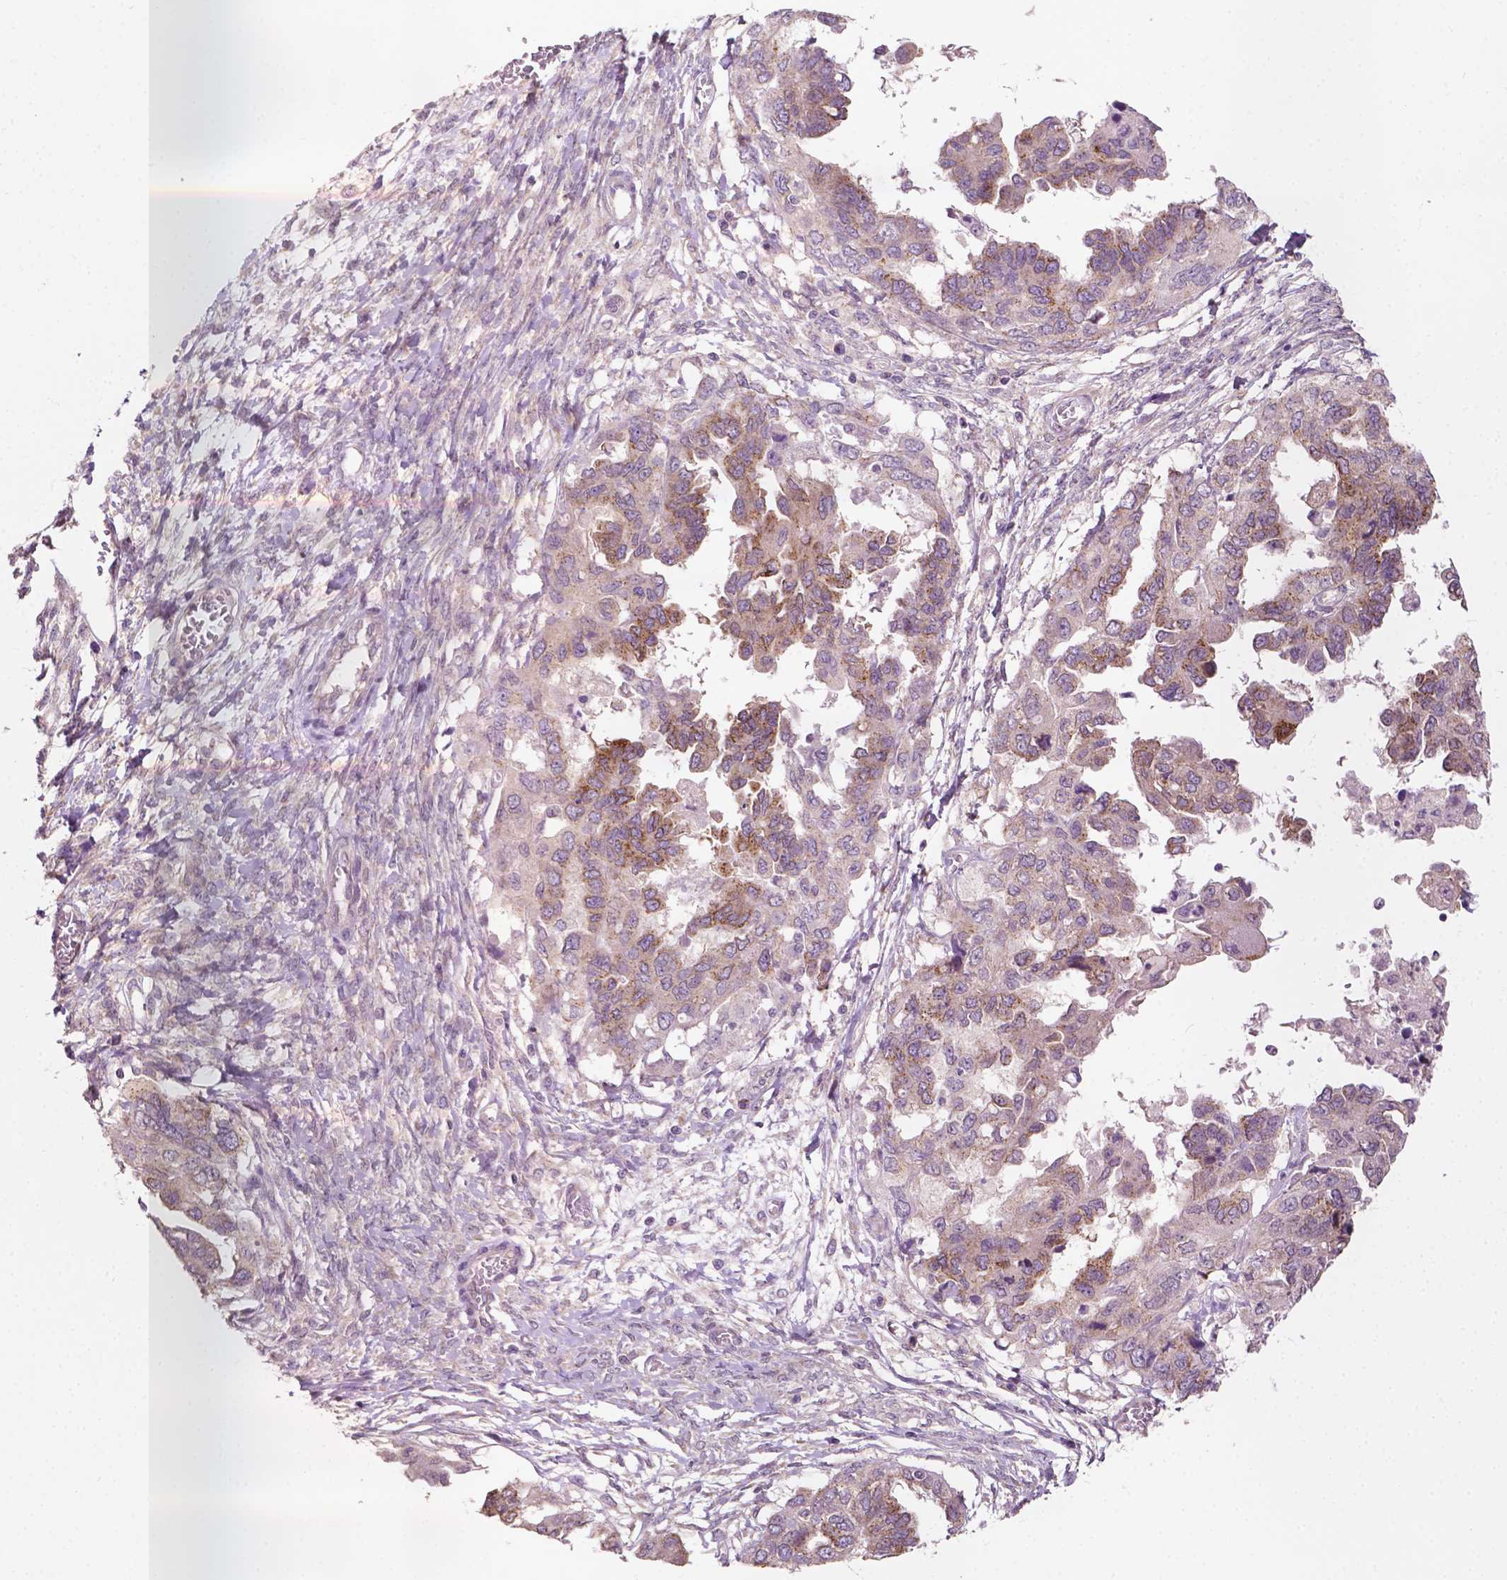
{"staining": {"intensity": "moderate", "quantity": "25%-75%", "location": "cytoplasmic/membranous"}, "tissue": "ovarian cancer", "cell_type": "Tumor cells", "image_type": "cancer", "snomed": [{"axis": "morphology", "description": "Cystadenocarcinoma, serous, NOS"}, {"axis": "topography", "description": "Ovary"}], "caption": "Human ovarian serous cystadenocarcinoma stained for a protein (brown) demonstrates moderate cytoplasmic/membranous positive expression in approximately 25%-75% of tumor cells.", "gene": "EBAG9", "patient": {"sex": "female", "age": 53}}